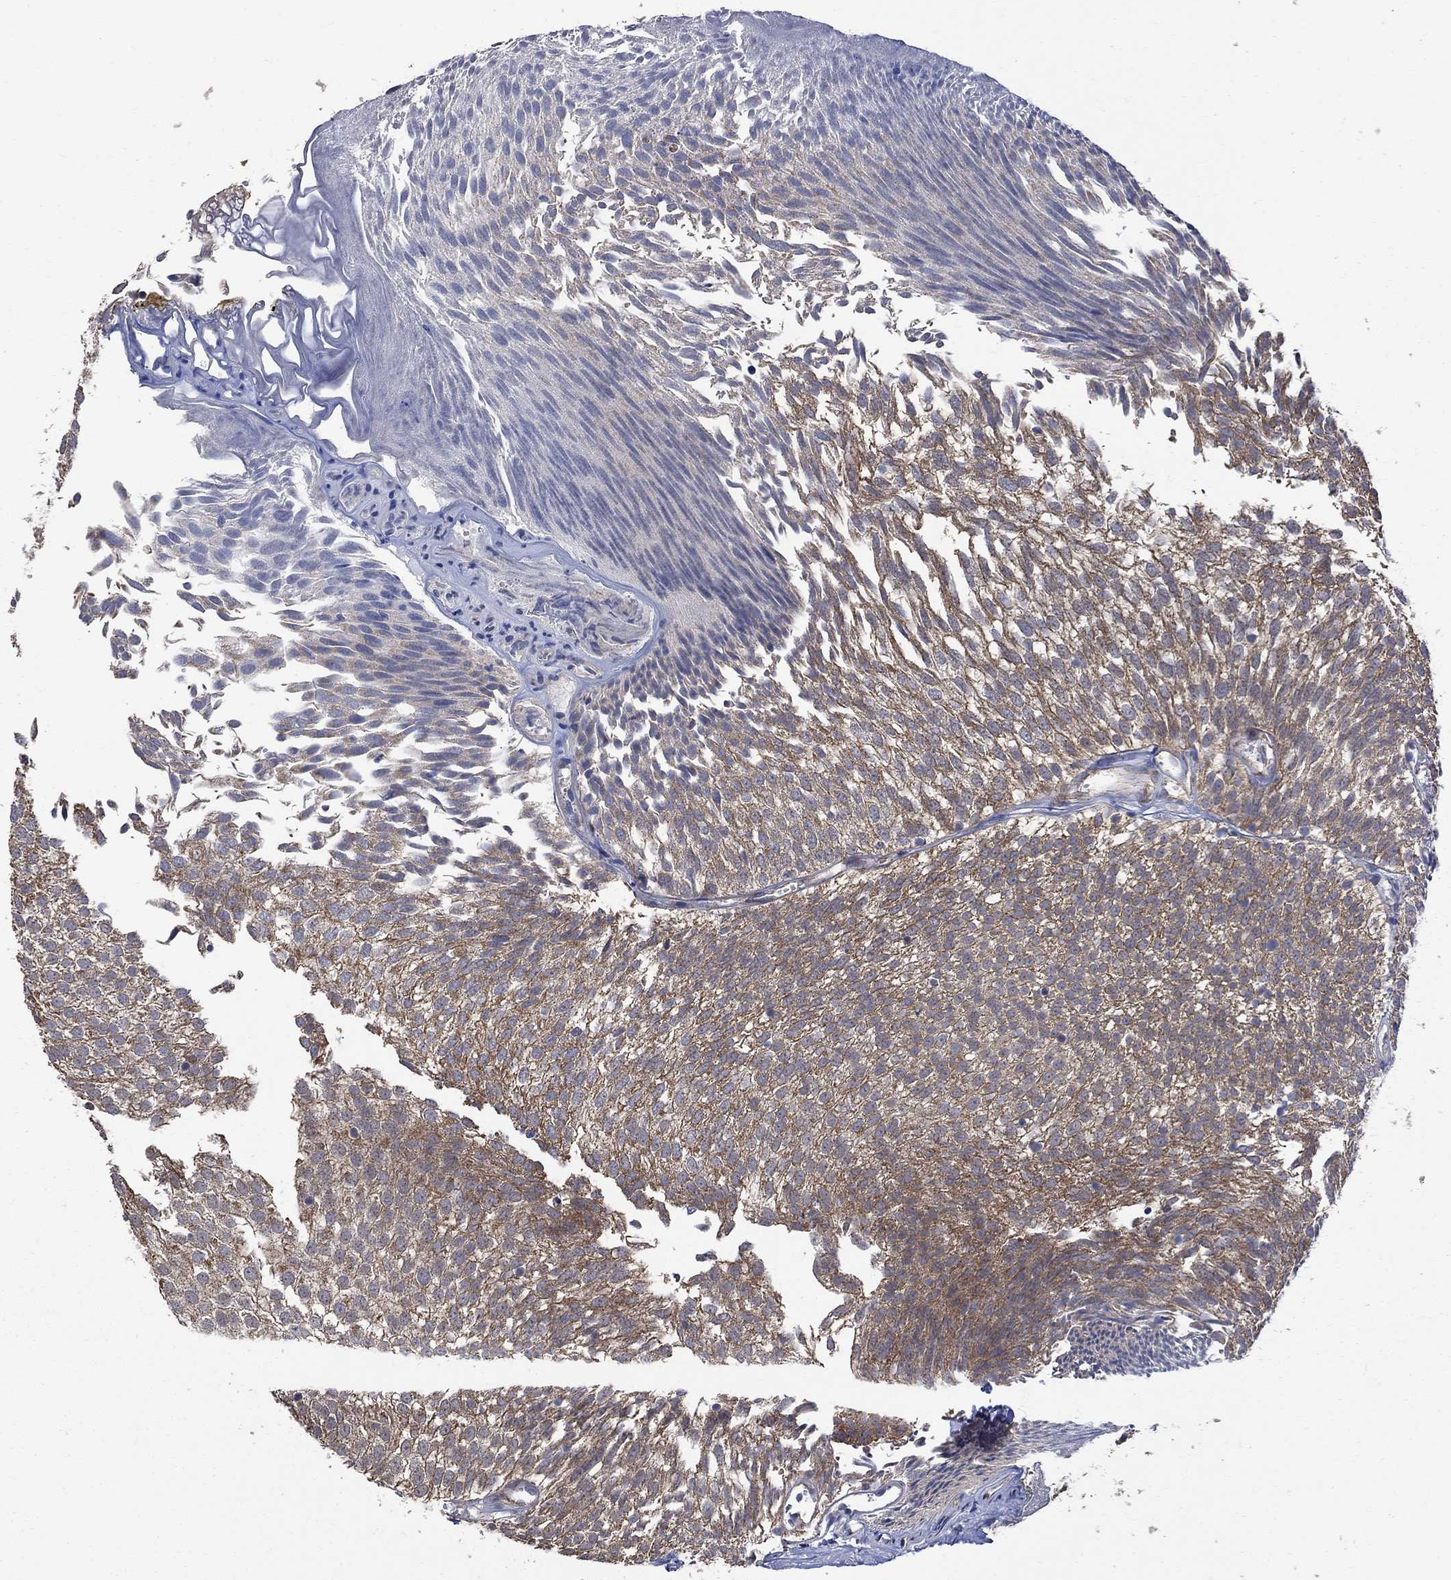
{"staining": {"intensity": "moderate", "quantity": "25%-75%", "location": "cytoplasmic/membranous,nuclear"}, "tissue": "urothelial cancer", "cell_type": "Tumor cells", "image_type": "cancer", "snomed": [{"axis": "morphology", "description": "Urothelial carcinoma, Low grade"}, {"axis": "topography", "description": "Urinary bladder"}], "caption": "Immunohistochemical staining of urothelial cancer exhibits medium levels of moderate cytoplasmic/membranous and nuclear staining in about 25%-75% of tumor cells.", "gene": "ANKRA2", "patient": {"sex": "male", "age": 52}}